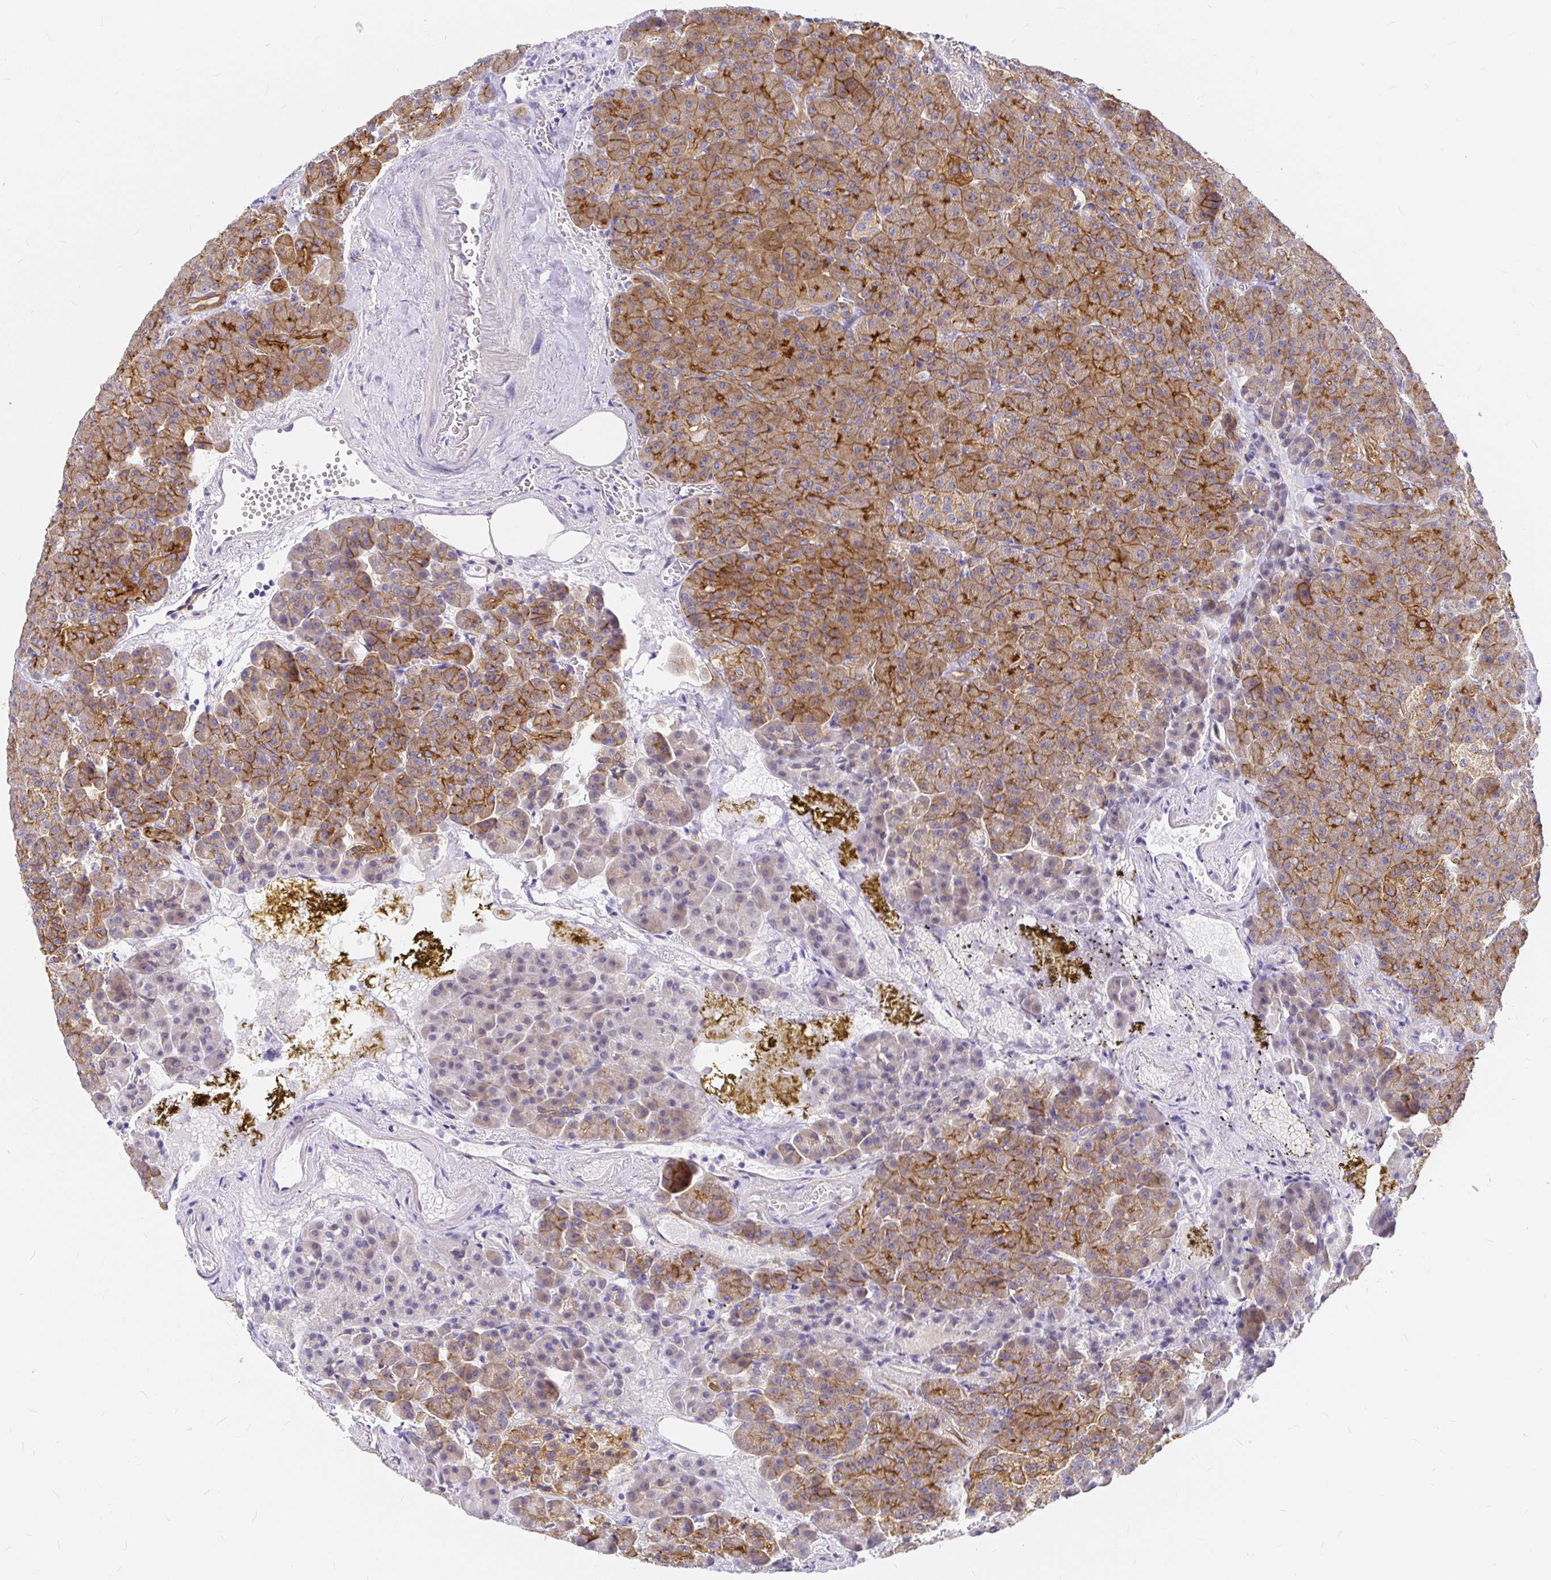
{"staining": {"intensity": "moderate", "quantity": ">75%", "location": "cytoplasmic/membranous"}, "tissue": "pancreas", "cell_type": "Exocrine glandular cells", "image_type": "normal", "snomed": [{"axis": "morphology", "description": "Normal tissue, NOS"}, {"axis": "topography", "description": "Pancreas"}], "caption": "The photomicrograph exhibits staining of benign pancreas, revealing moderate cytoplasmic/membranous protein staining (brown color) within exocrine glandular cells. The staining is performed using DAB (3,3'-diaminobenzidine) brown chromogen to label protein expression. The nuclei are counter-stained blue using hematoxylin.", "gene": "MYO1B", "patient": {"sex": "female", "age": 74}}